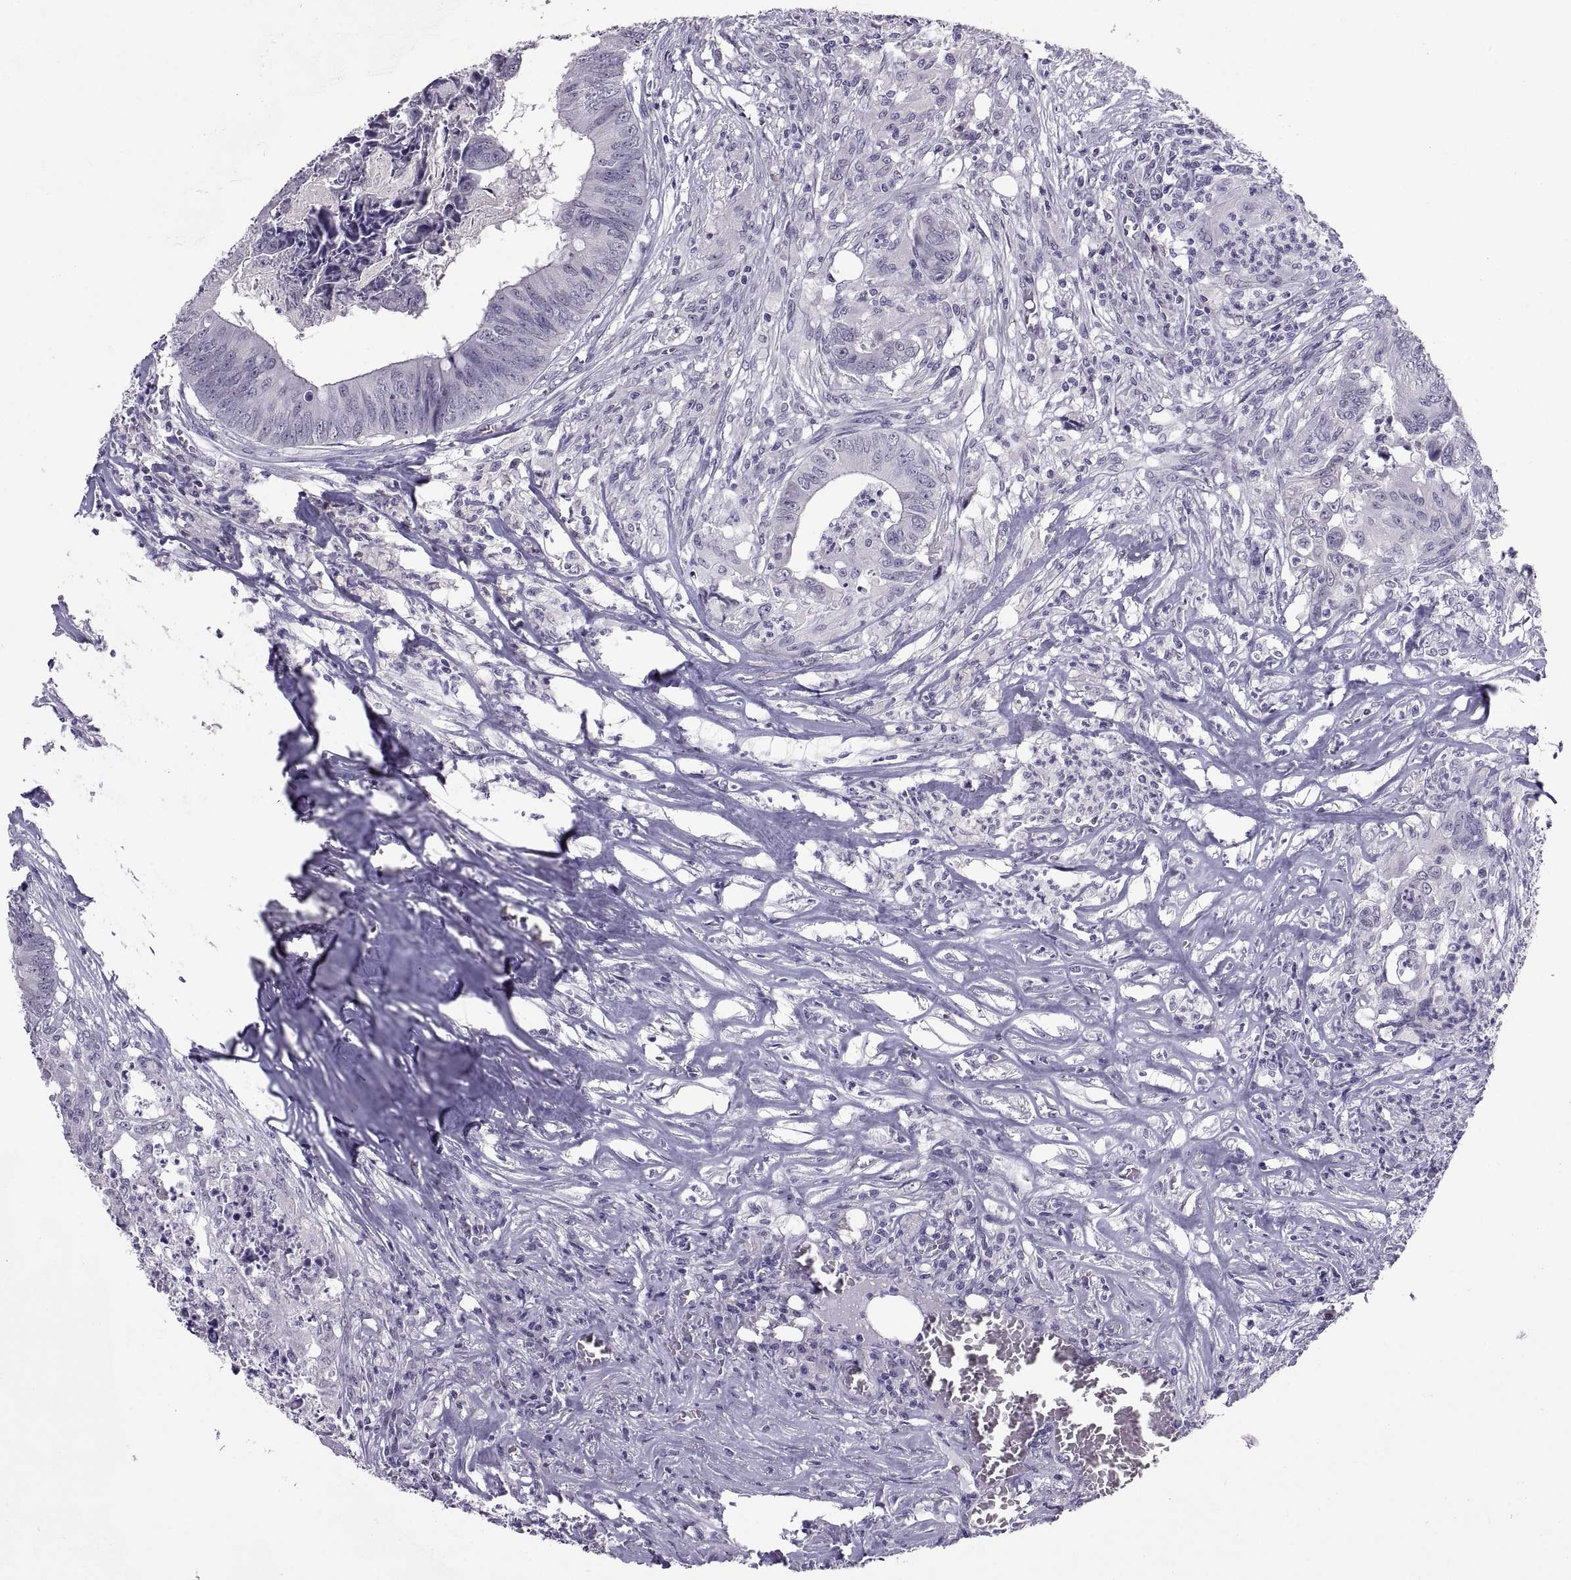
{"staining": {"intensity": "negative", "quantity": "none", "location": "none"}, "tissue": "colorectal cancer", "cell_type": "Tumor cells", "image_type": "cancer", "snomed": [{"axis": "morphology", "description": "Adenocarcinoma, NOS"}, {"axis": "topography", "description": "Colon"}], "caption": "IHC photomicrograph of neoplastic tissue: human adenocarcinoma (colorectal) stained with DAB reveals no significant protein positivity in tumor cells. Nuclei are stained in blue.", "gene": "KRT77", "patient": {"sex": "male", "age": 84}}